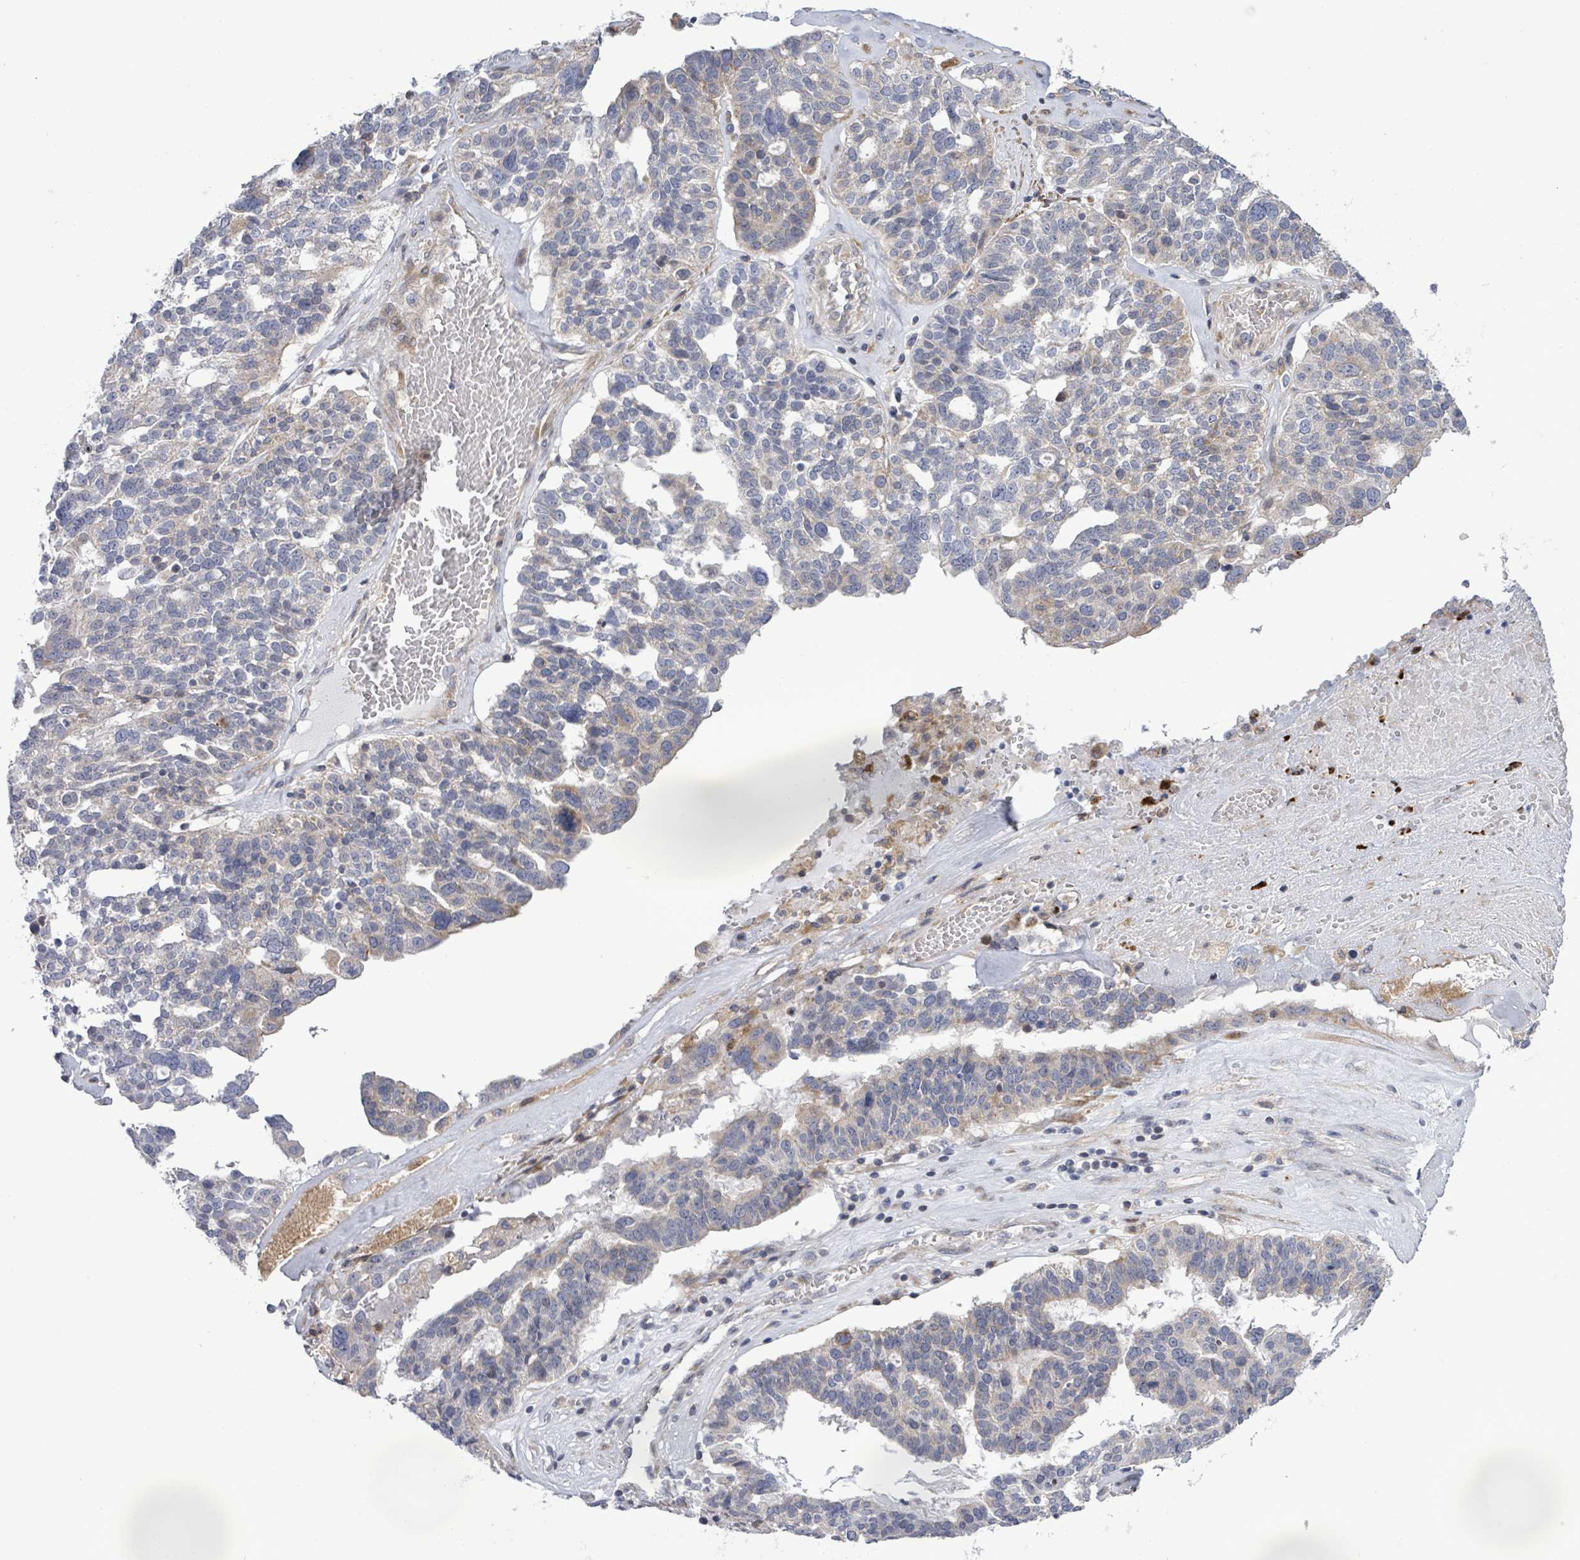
{"staining": {"intensity": "negative", "quantity": "none", "location": "none"}, "tissue": "ovarian cancer", "cell_type": "Tumor cells", "image_type": "cancer", "snomed": [{"axis": "morphology", "description": "Cystadenocarcinoma, serous, NOS"}, {"axis": "topography", "description": "Ovary"}], "caption": "Tumor cells show no significant protein expression in ovarian cancer (serous cystadenocarcinoma).", "gene": "SAR1A", "patient": {"sex": "female", "age": 59}}